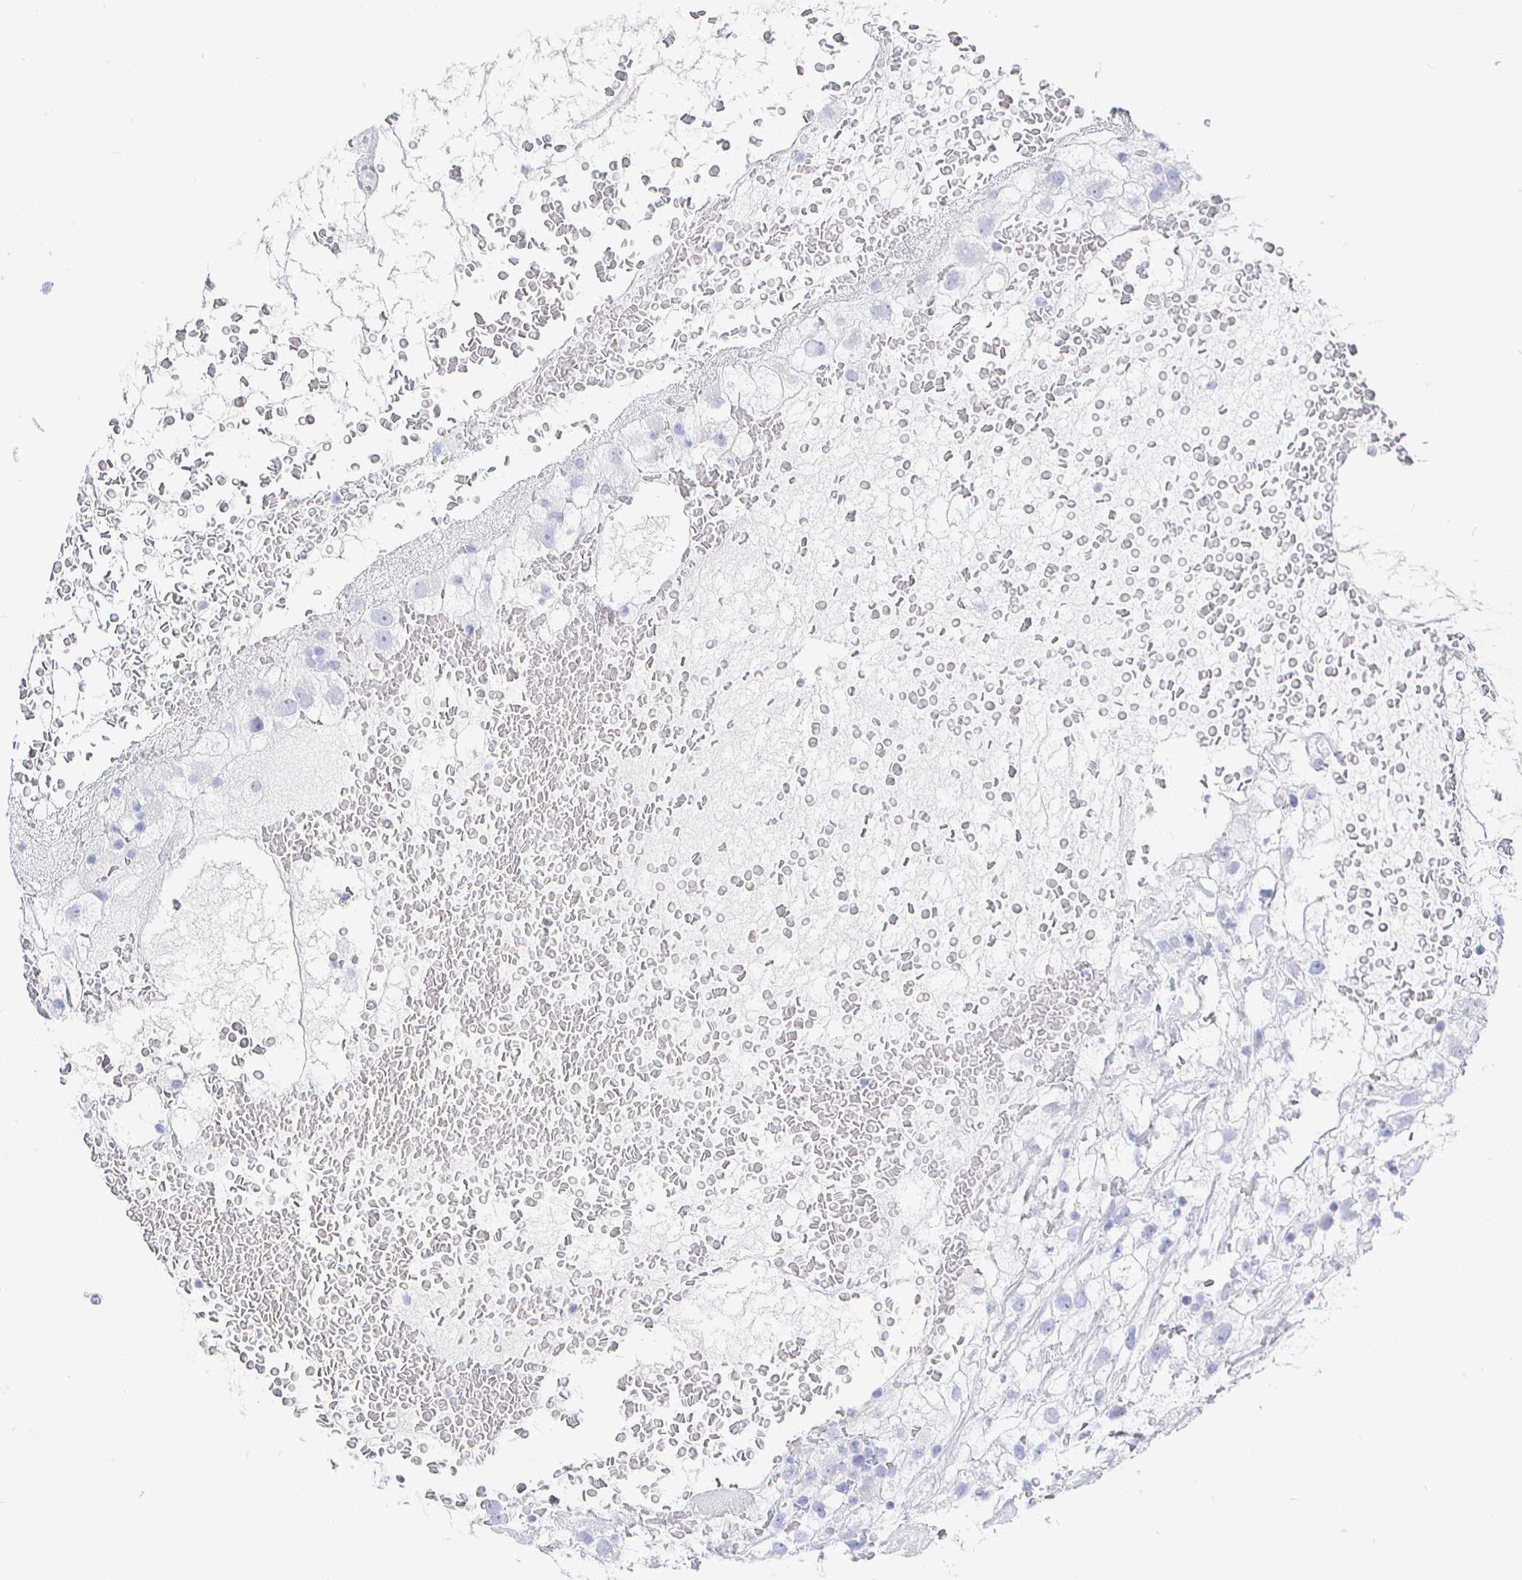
{"staining": {"intensity": "negative", "quantity": "none", "location": "none"}, "tissue": "renal cancer", "cell_type": "Tumor cells", "image_type": "cancer", "snomed": [{"axis": "morphology", "description": "Adenocarcinoma, NOS"}, {"axis": "topography", "description": "Kidney"}], "caption": "High magnification brightfield microscopy of adenocarcinoma (renal) stained with DAB (brown) and counterstained with hematoxylin (blue): tumor cells show no significant staining.", "gene": "CLCA1", "patient": {"sex": "male", "age": 59}}